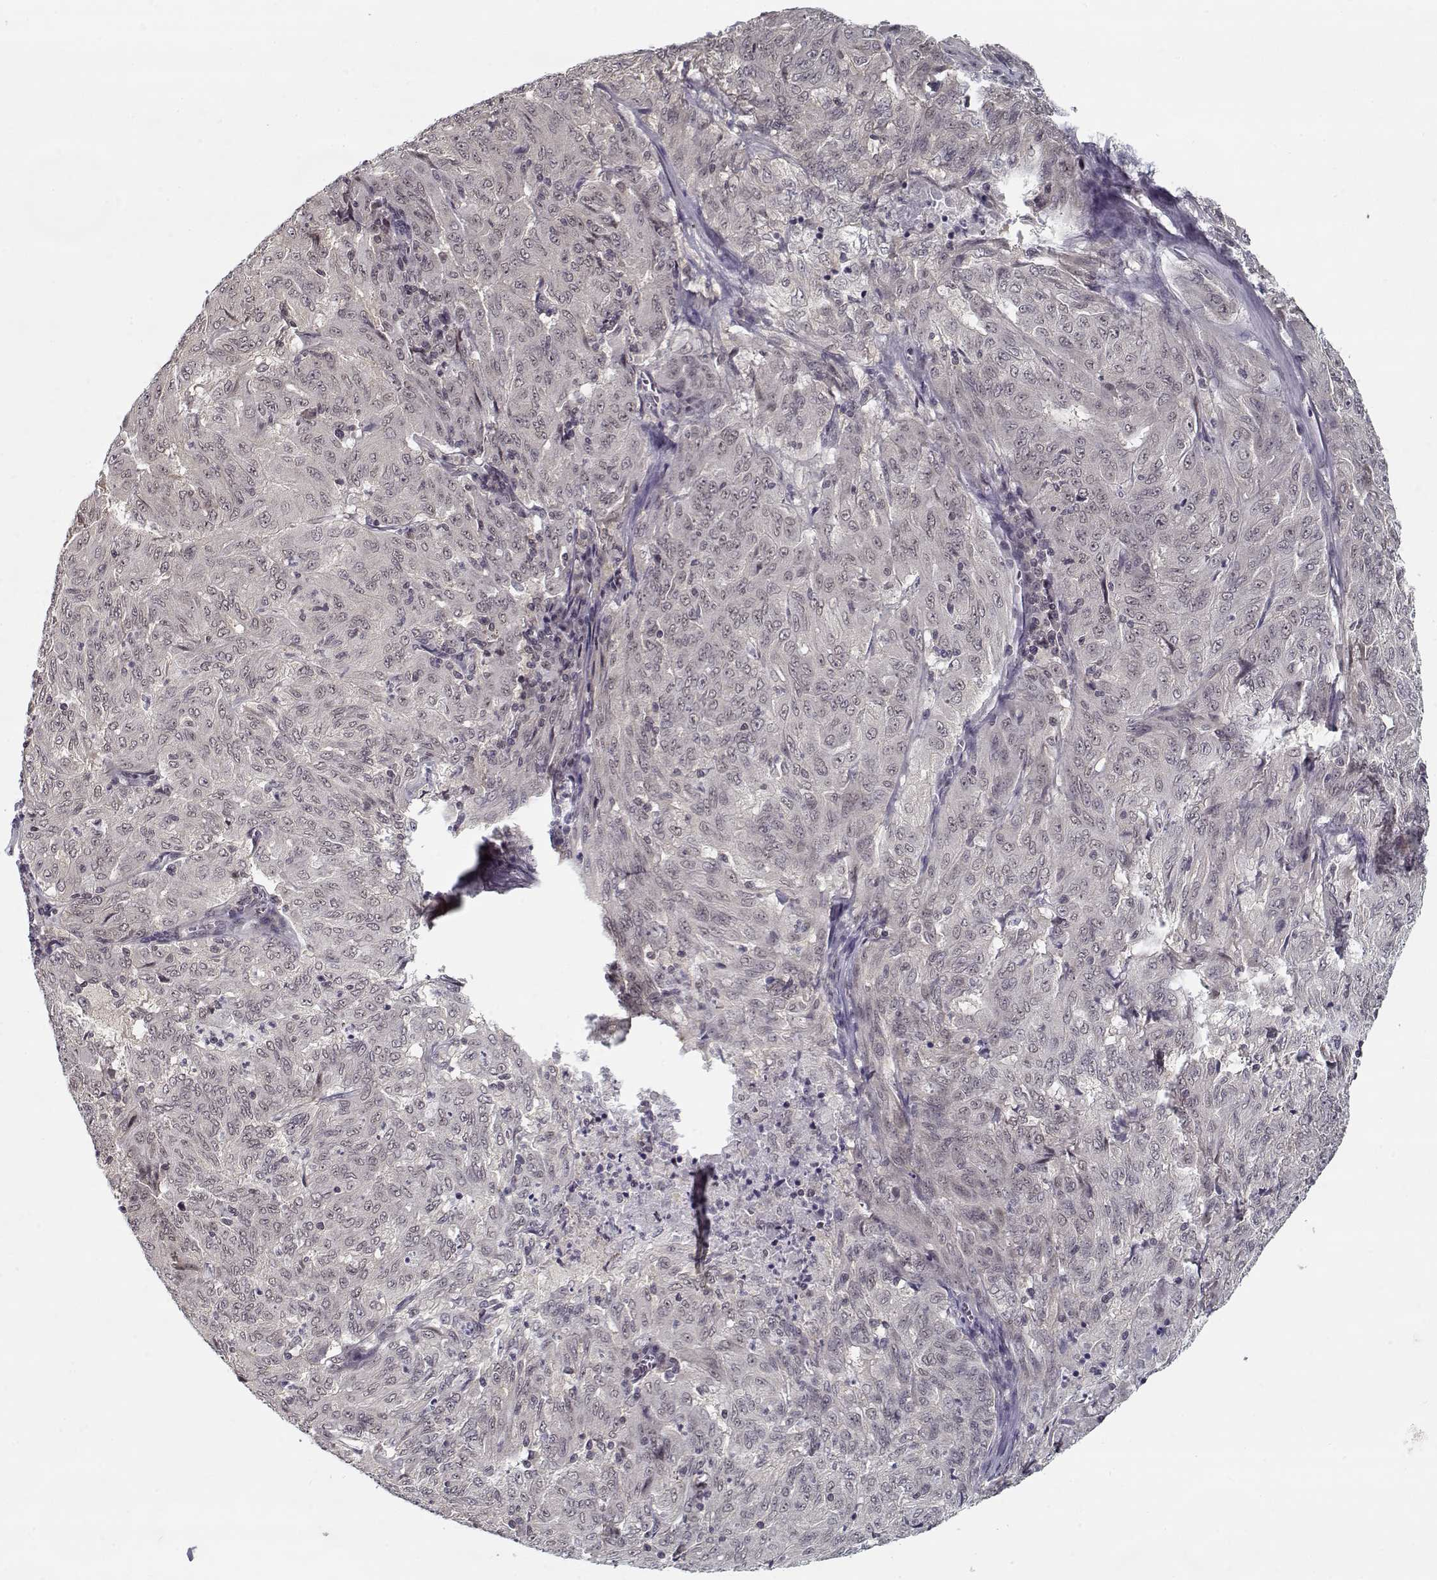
{"staining": {"intensity": "negative", "quantity": "none", "location": "none"}, "tissue": "pancreatic cancer", "cell_type": "Tumor cells", "image_type": "cancer", "snomed": [{"axis": "morphology", "description": "Adenocarcinoma, NOS"}, {"axis": "topography", "description": "Pancreas"}], "caption": "Tumor cells are negative for protein expression in human pancreatic adenocarcinoma.", "gene": "TESPA1", "patient": {"sex": "male", "age": 63}}